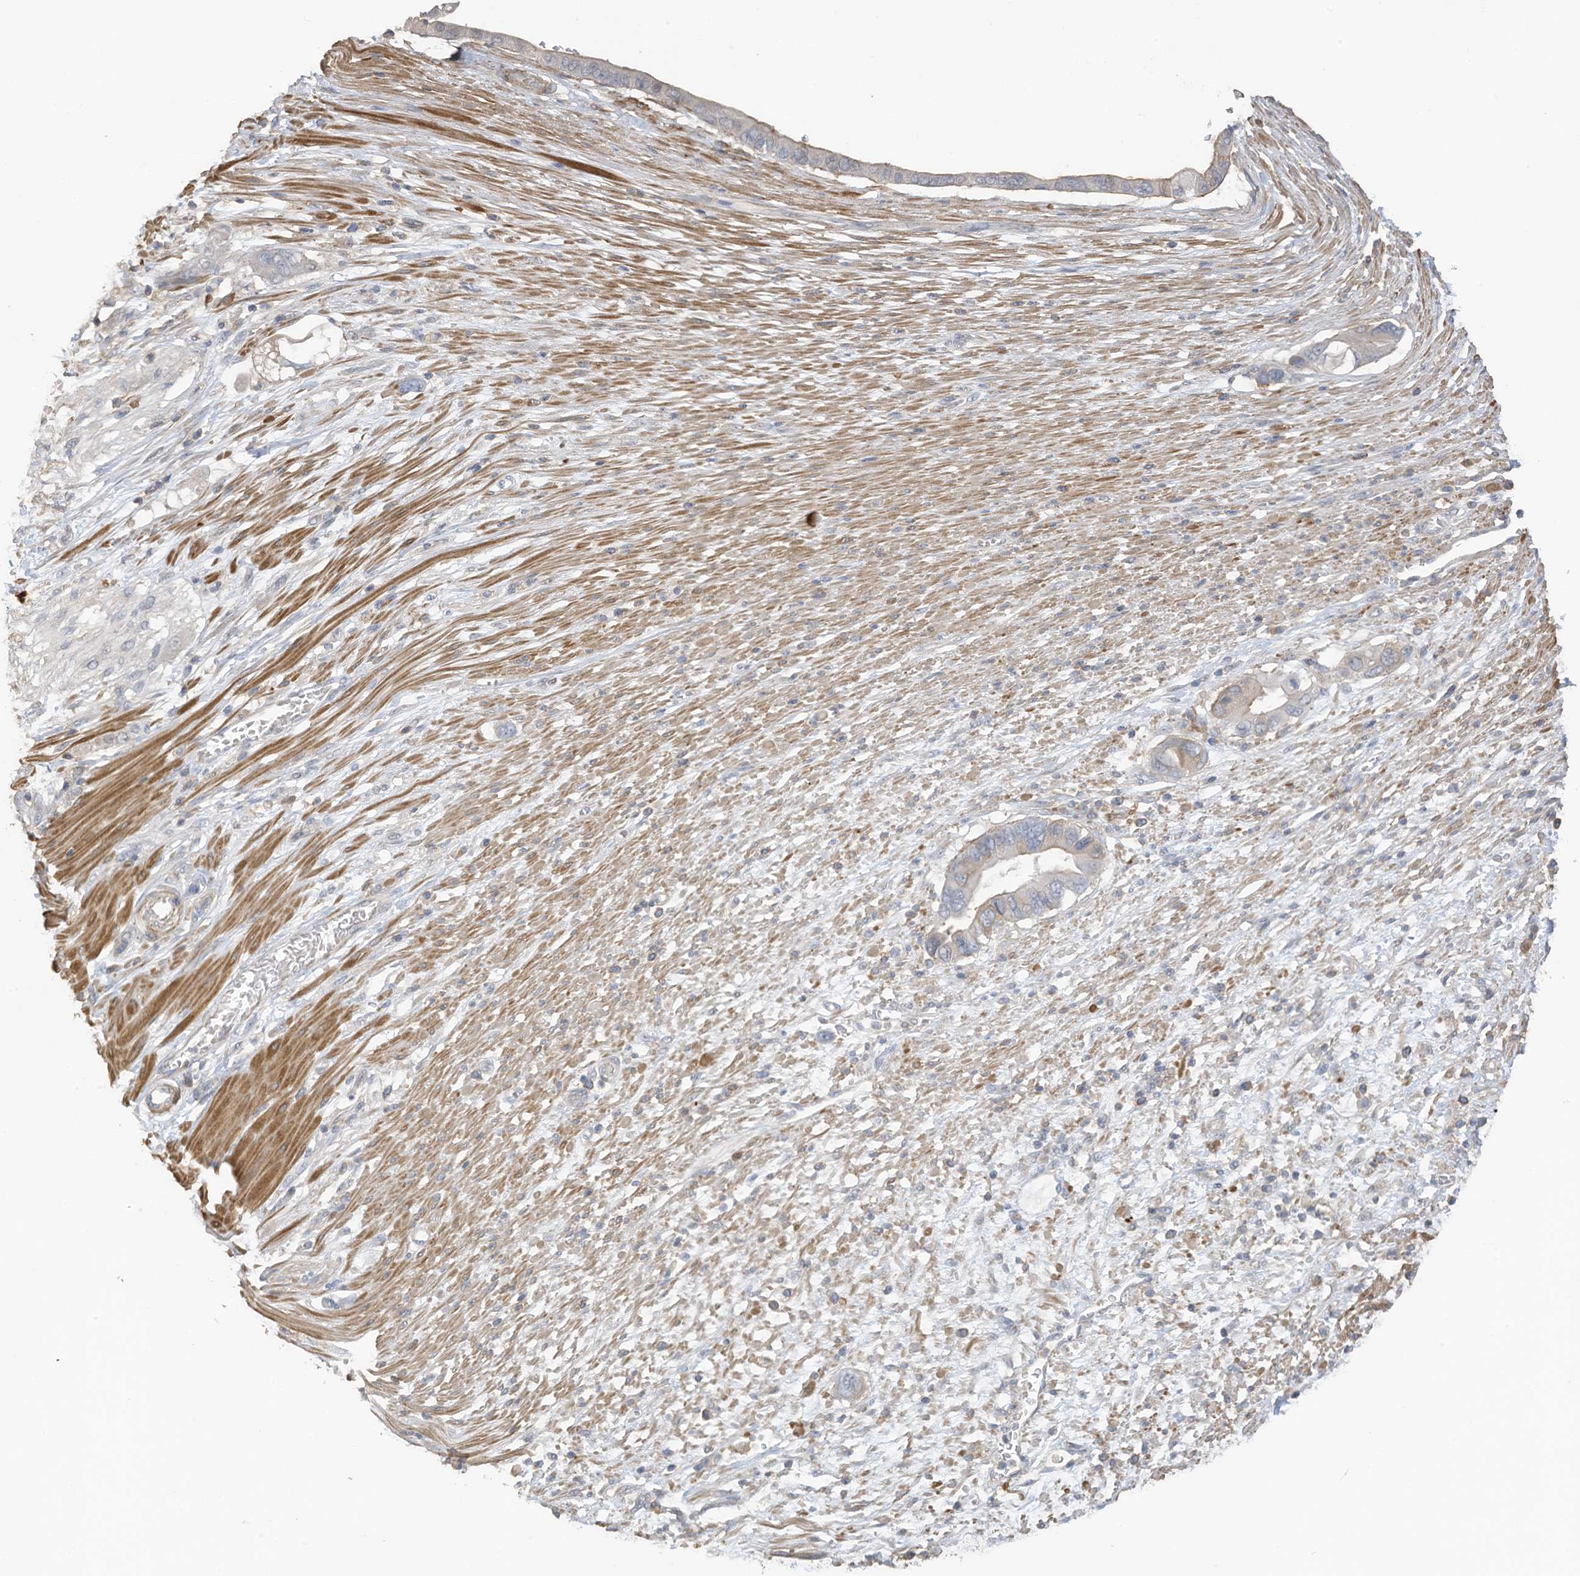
{"staining": {"intensity": "negative", "quantity": "none", "location": "none"}, "tissue": "pancreatic cancer", "cell_type": "Tumor cells", "image_type": "cancer", "snomed": [{"axis": "morphology", "description": "Adenocarcinoma, NOS"}, {"axis": "topography", "description": "Pancreas"}], "caption": "Tumor cells are negative for brown protein staining in pancreatic cancer.", "gene": "SLFN14", "patient": {"sex": "male", "age": 68}}